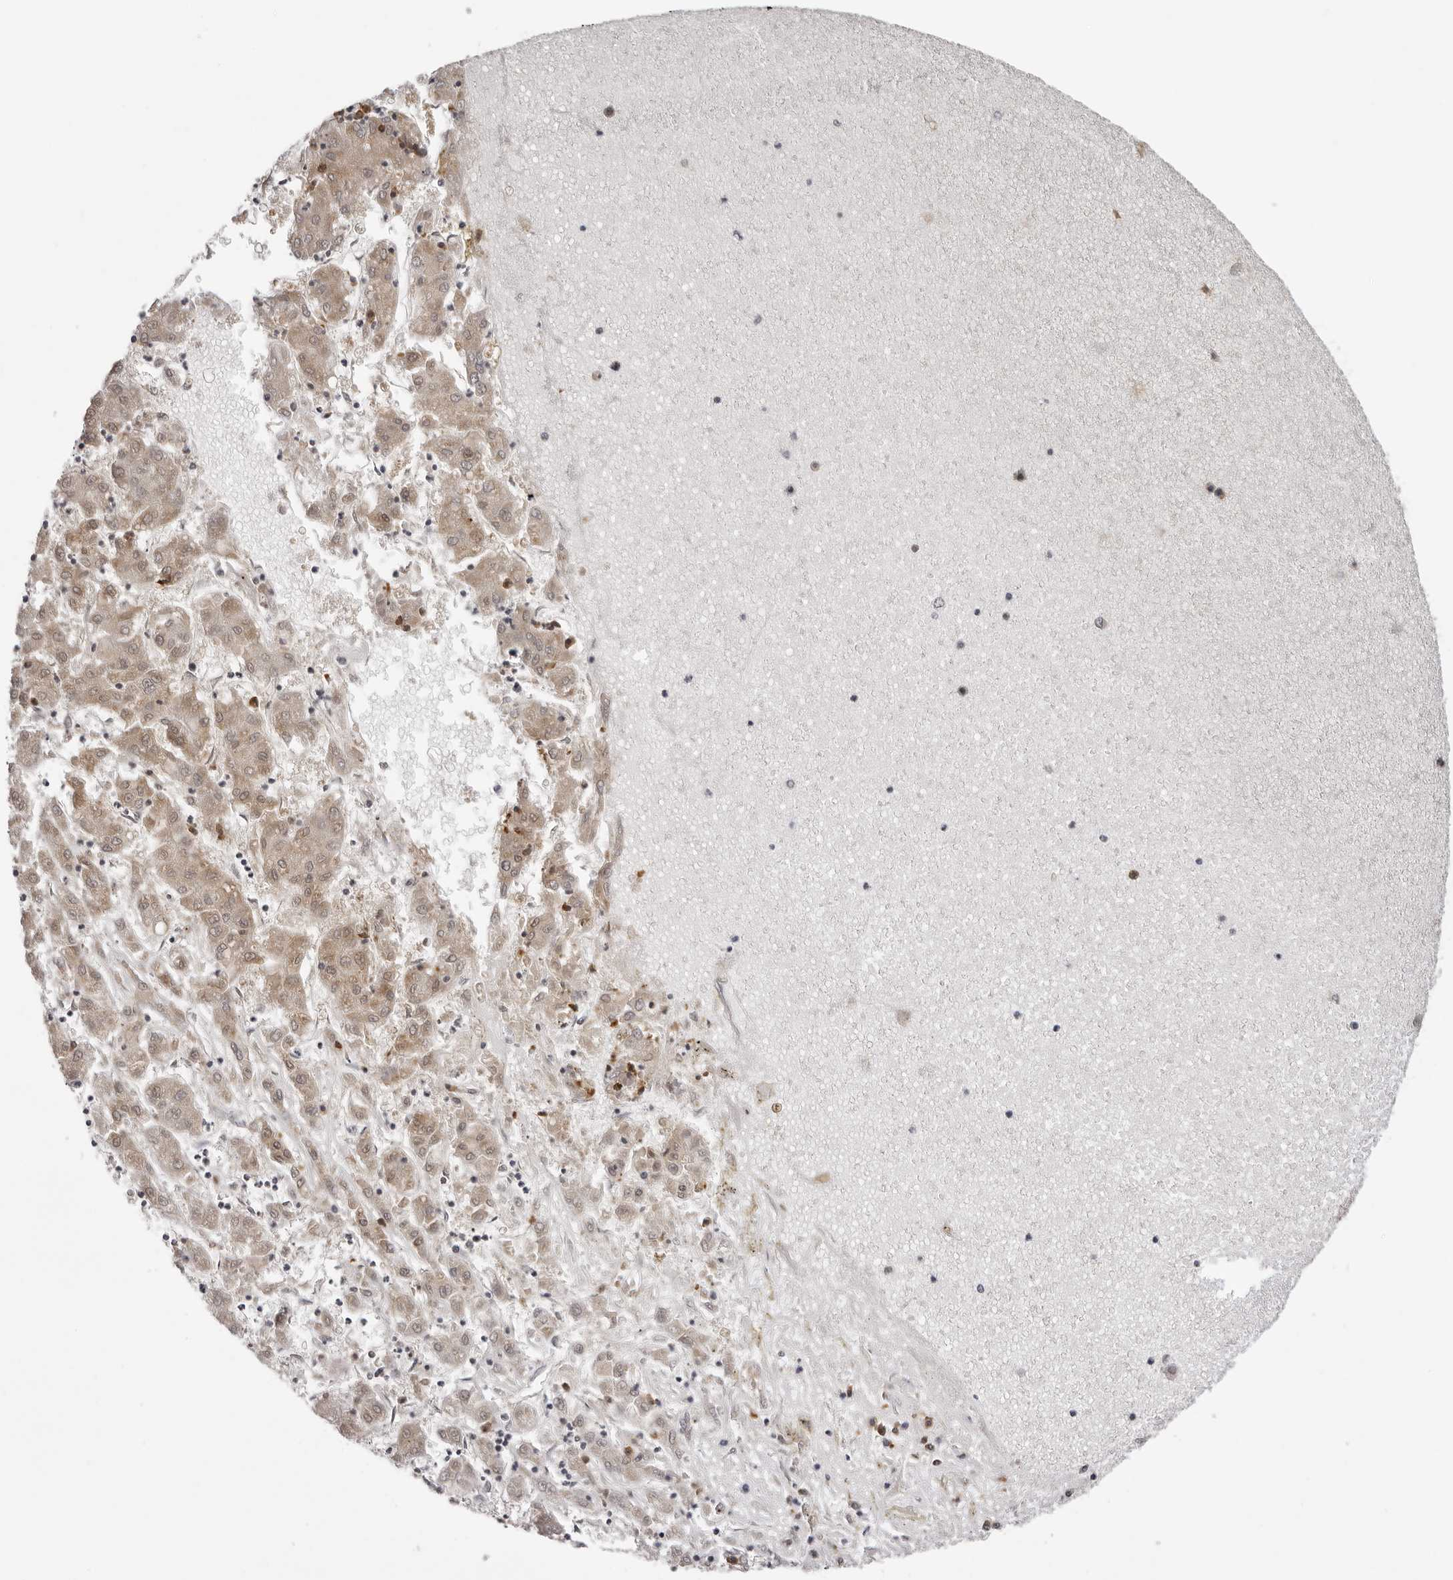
{"staining": {"intensity": "weak", "quantity": ">75%", "location": "cytoplasmic/membranous"}, "tissue": "liver cancer", "cell_type": "Tumor cells", "image_type": "cancer", "snomed": [{"axis": "morphology", "description": "Carcinoma, Hepatocellular, NOS"}, {"axis": "topography", "description": "Liver"}], "caption": "The histopathology image shows immunohistochemical staining of liver cancer (hepatocellular carcinoma). There is weak cytoplasmic/membranous staining is seen in about >75% of tumor cells.", "gene": "ZC3H11A", "patient": {"sex": "male", "age": 72}}